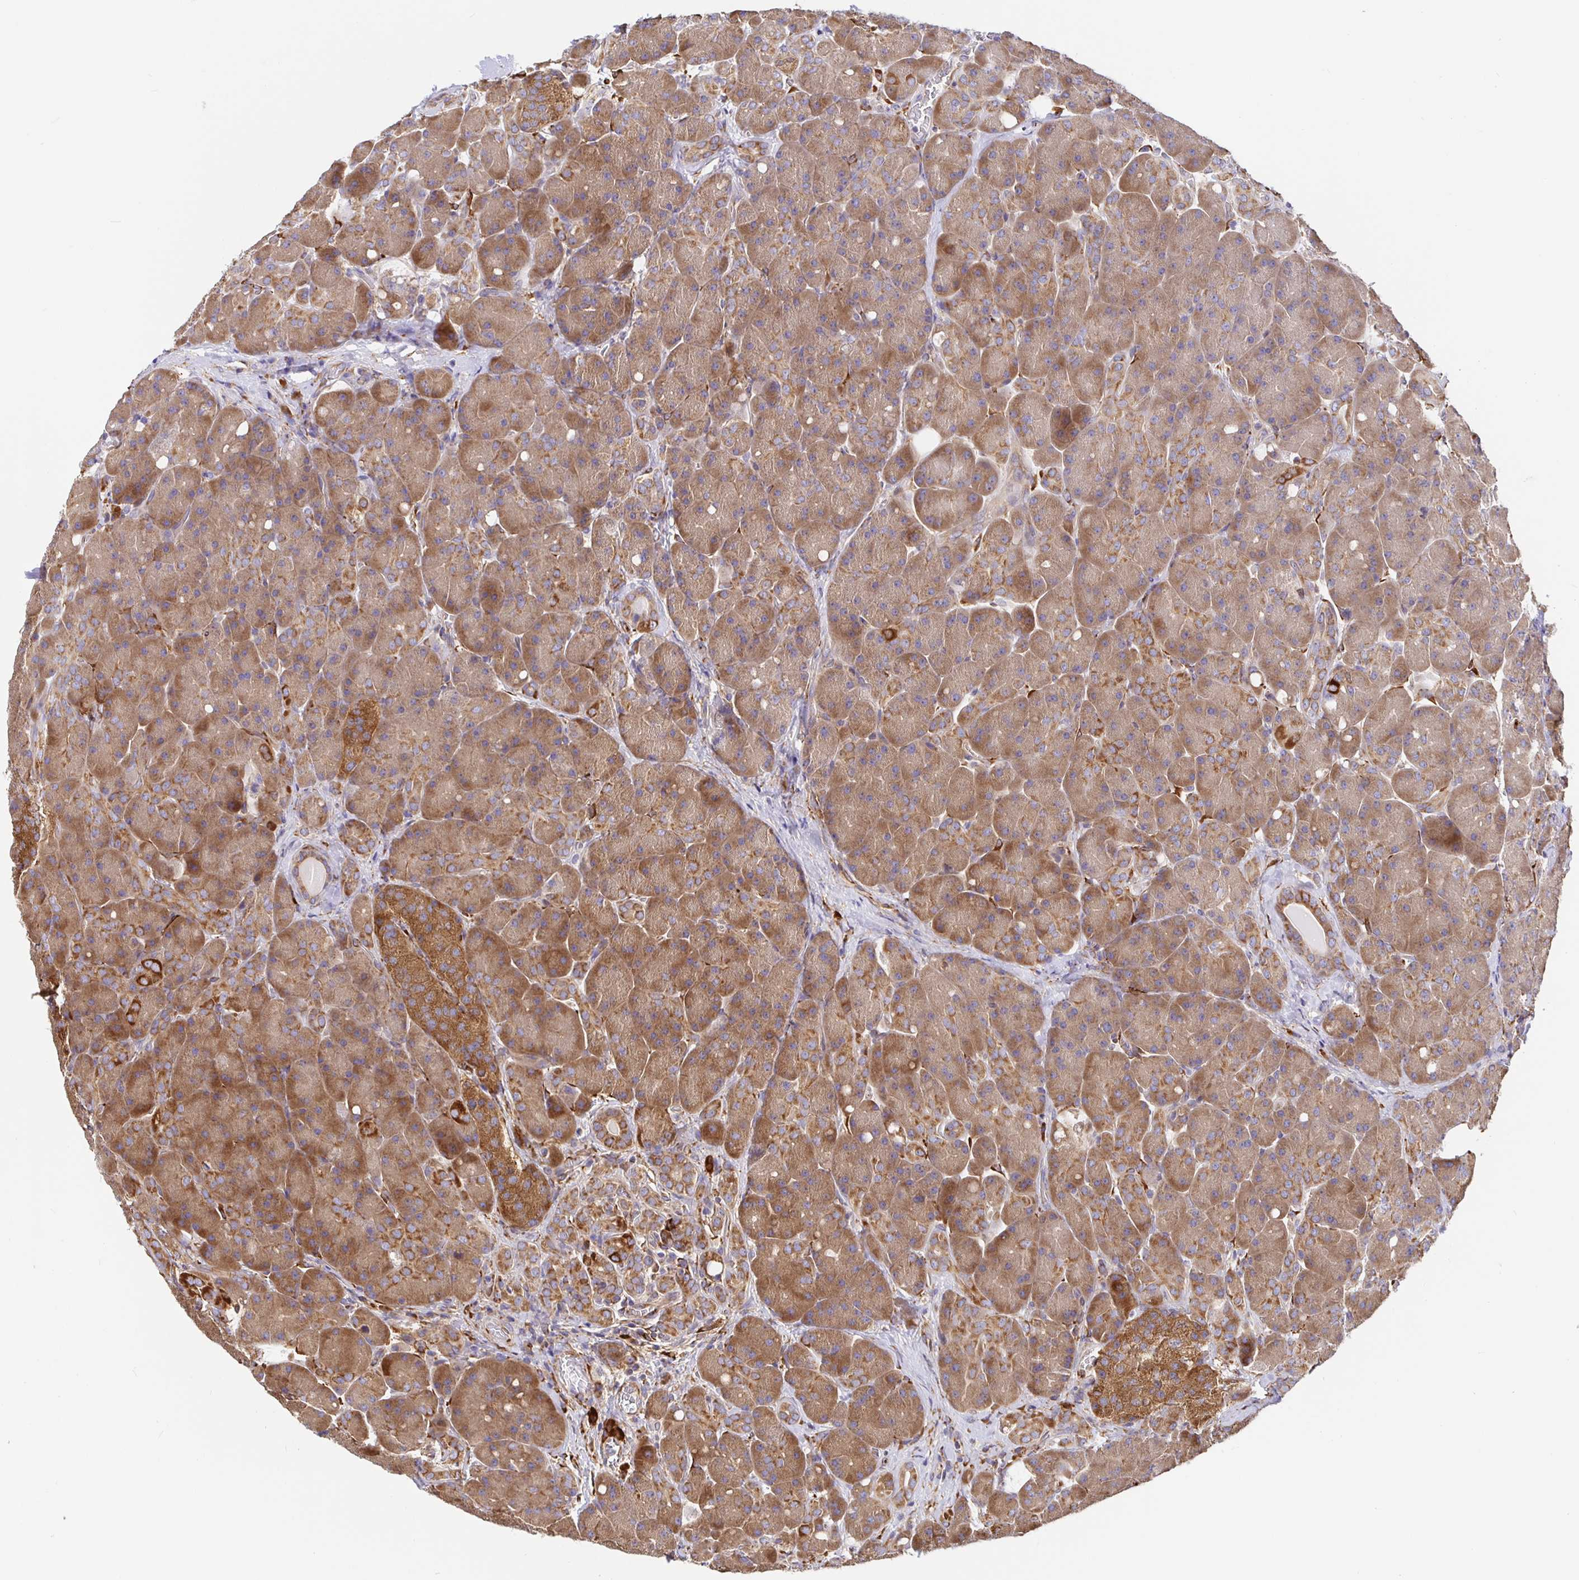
{"staining": {"intensity": "moderate", "quantity": ">75%", "location": "cytoplasmic/membranous"}, "tissue": "pancreas", "cell_type": "Exocrine glandular cells", "image_type": "normal", "snomed": [{"axis": "morphology", "description": "Normal tissue, NOS"}, {"axis": "topography", "description": "Pancreas"}], "caption": "About >75% of exocrine glandular cells in normal pancreas demonstrate moderate cytoplasmic/membranous protein staining as visualized by brown immunohistochemical staining.", "gene": "MAOA", "patient": {"sex": "male", "age": 55}}